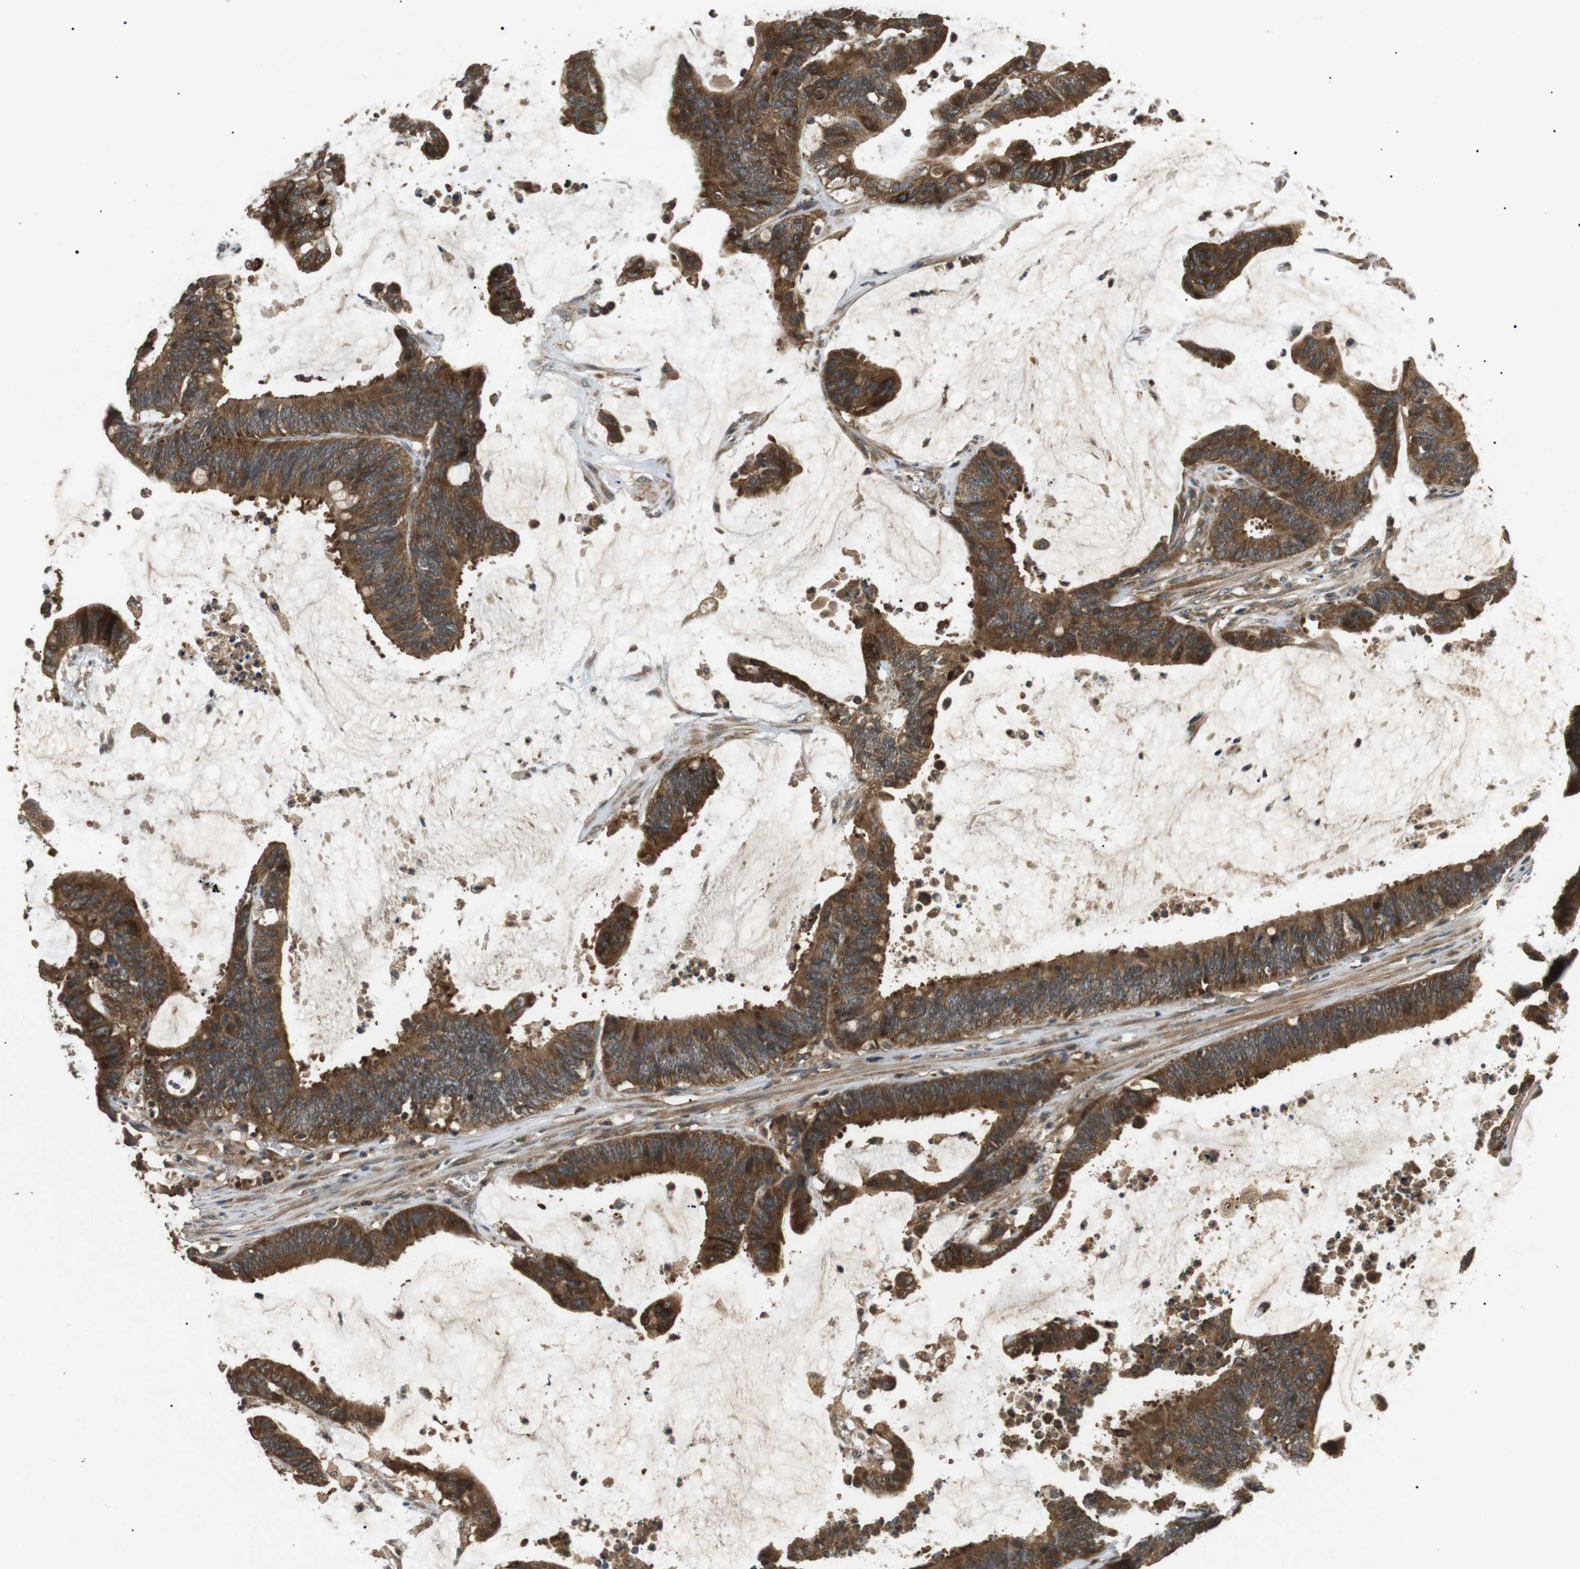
{"staining": {"intensity": "strong", "quantity": ">75%", "location": "cytoplasmic/membranous"}, "tissue": "colorectal cancer", "cell_type": "Tumor cells", "image_type": "cancer", "snomed": [{"axis": "morphology", "description": "Adenocarcinoma, NOS"}, {"axis": "topography", "description": "Rectum"}], "caption": "High-magnification brightfield microscopy of colorectal cancer stained with DAB (3,3'-diaminobenzidine) (brown) and counterstained with hematoxylin (blue). tumor cells exhibit strong cytoplasmic/membranous staining is identified in approximately>75% of cells.", "gene": "TBC1D15", "patient": {"sex": "female", "age": 66}}